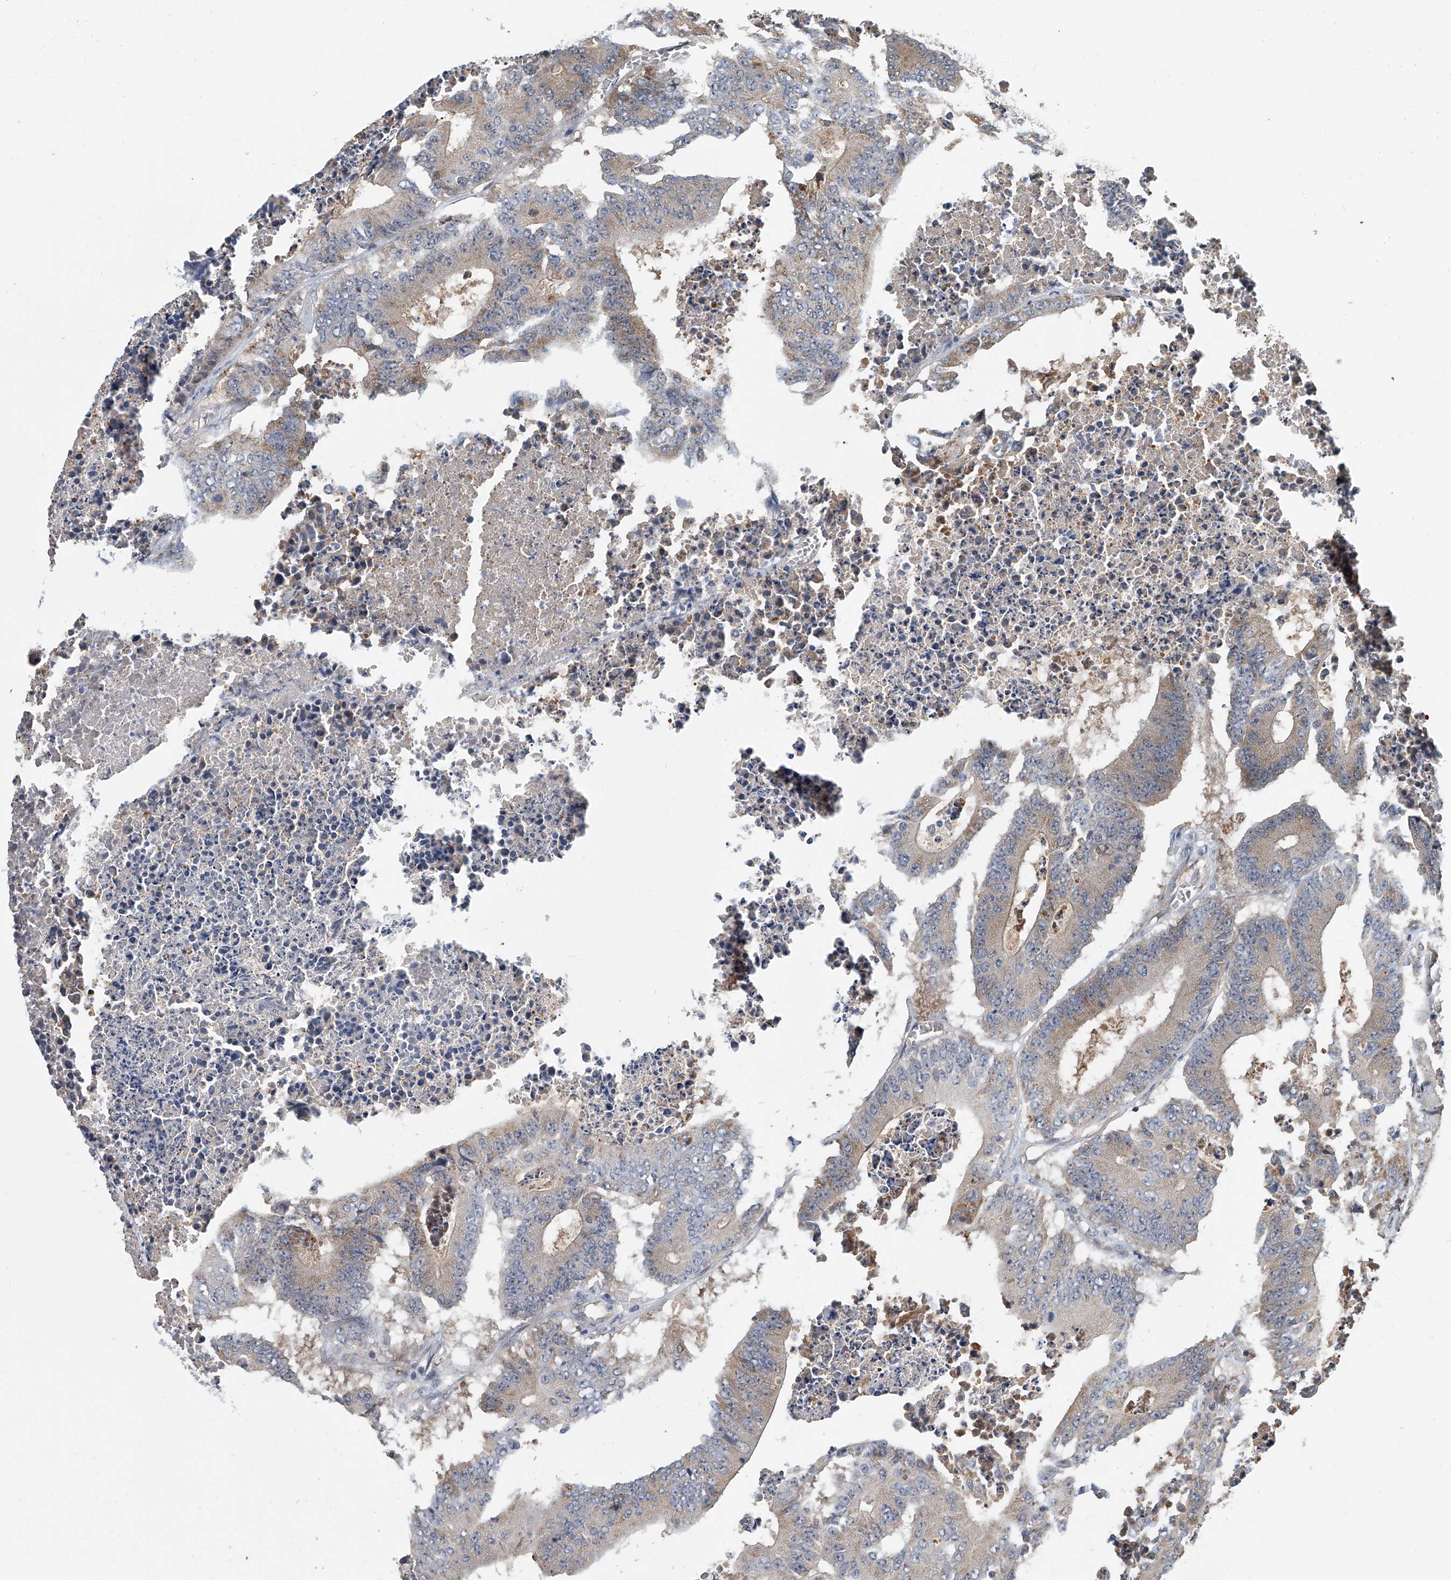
{"staining": {"intensity": "weak", "quantity": "25%-75%", "location": "cytoplasmic/membranous"}, "tissue": "colorectal cancer", "cell_type": "Tumor cells", "image_type": "cancer", "snomed": [{"axis": "morphology", "description": "Adenocarcinoma, NOS"}, {"axis": "topography", "description": "Colon"}], "caption": "Immunohistochemistry (IHC) staining of colorectal cancer (adenocarcinoma), which exhibits low levels of weak cytoplasmic/membranous staining in about 25%-75% of tumor cells indicating weak cytoplasmic/membranous protein expression. The staining was performed using DAB (brown) for protein detection and nuclei were counterstained in hematoxylin (blue).", "gene": "CD200", "patient": {"sex": "male", "age": 87}}